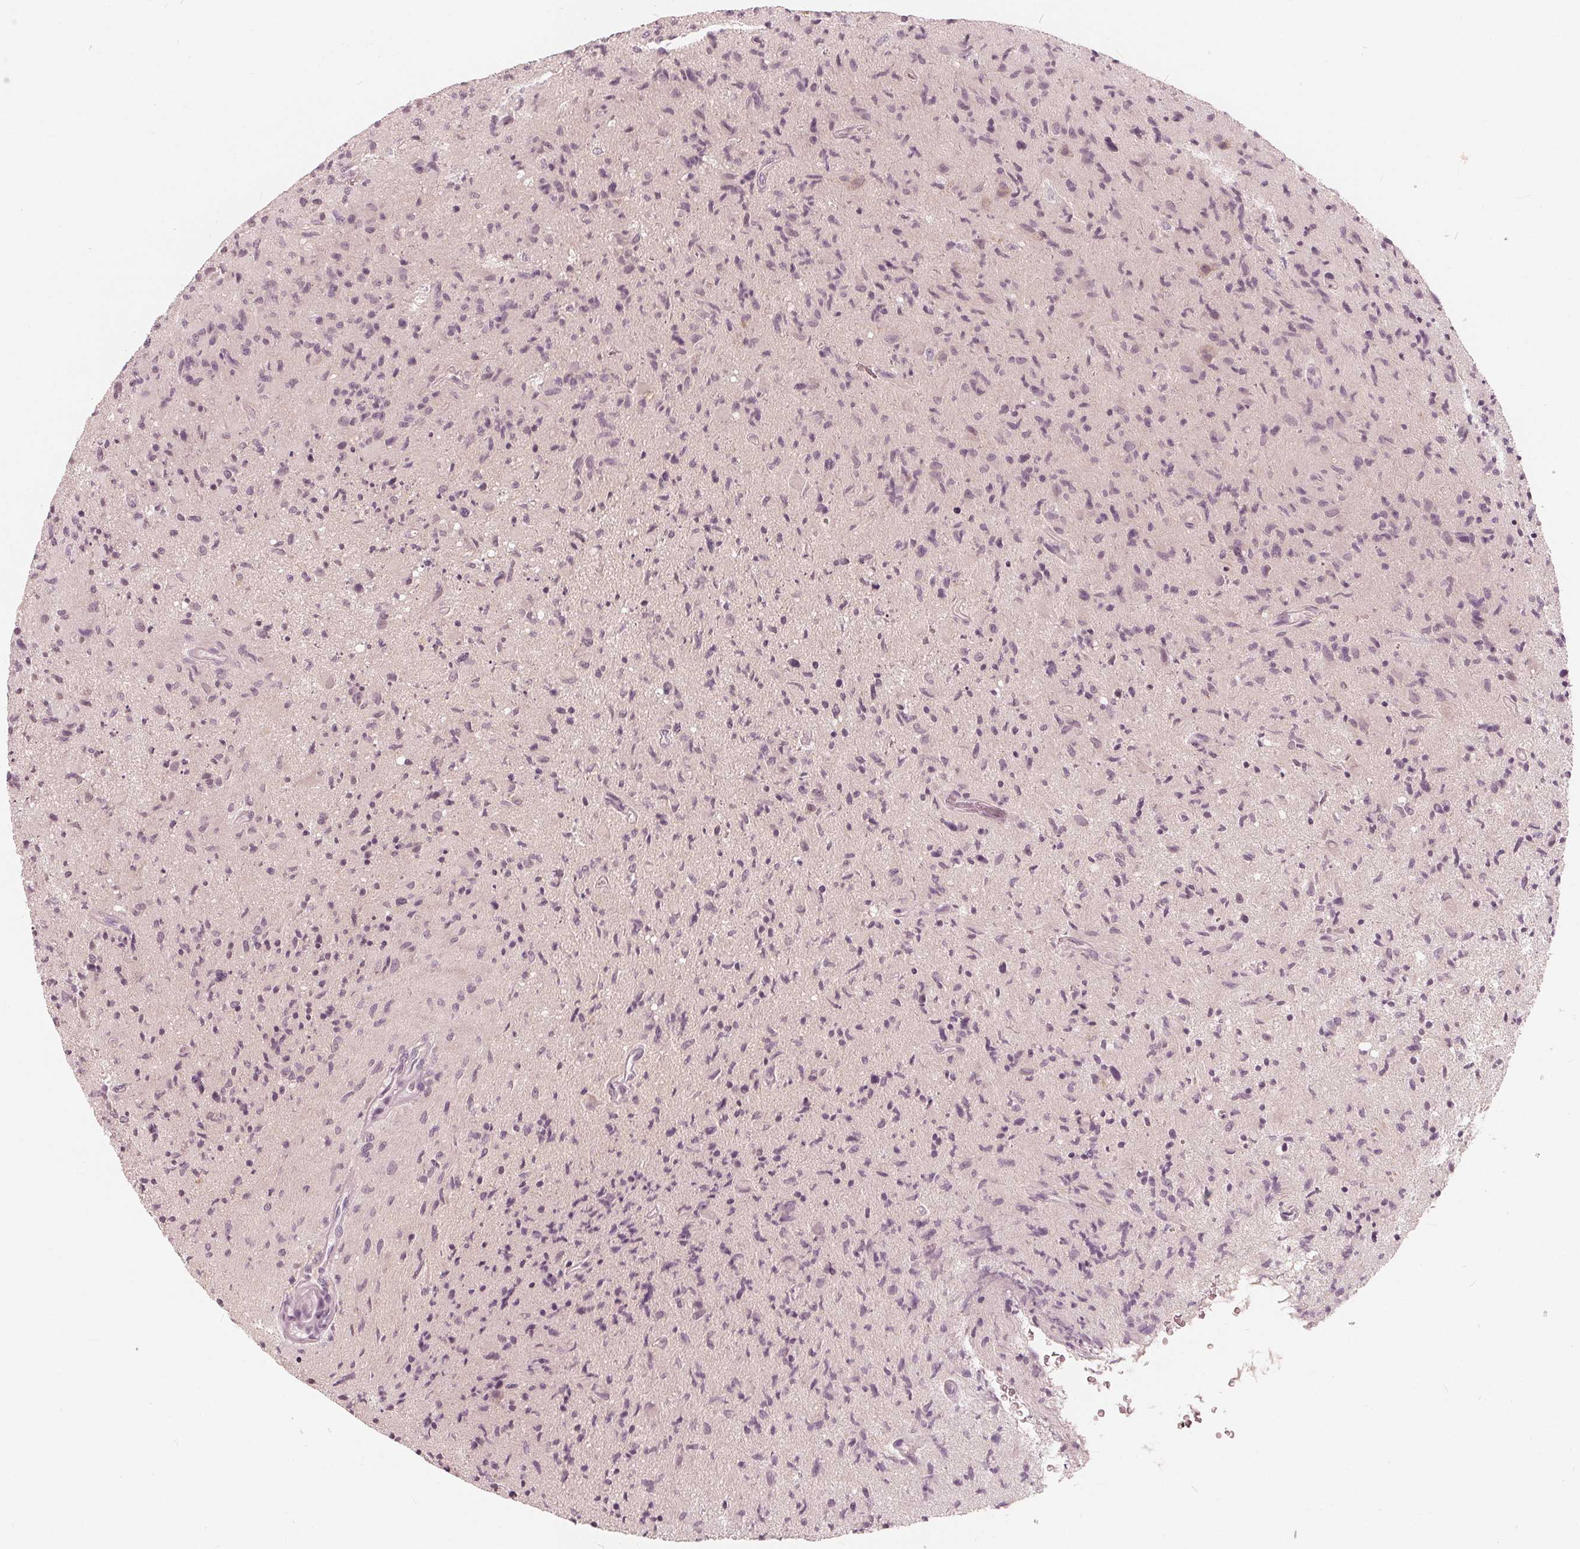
{"staining": {"intensity": "negative", "quantity": "none", "location": "none"}, "tissue": "glioma", "cell_type": "Tumor cells", "image_type": "cancer", "snomed": [{"axis": "morphology", "description": "Glioma, malignant, High grade"}, {"axis": "topography", "description": "Brain"}], "caption": "Immunohistochemistry photomicrograph of neoplastic tissue: glioma stained with DAB (3,3'-diaminobenzidine) exhibits no significant protein expression in tumor cells.", "gene": "SAT2", "patient": {"sex": "male", "age": 54}}